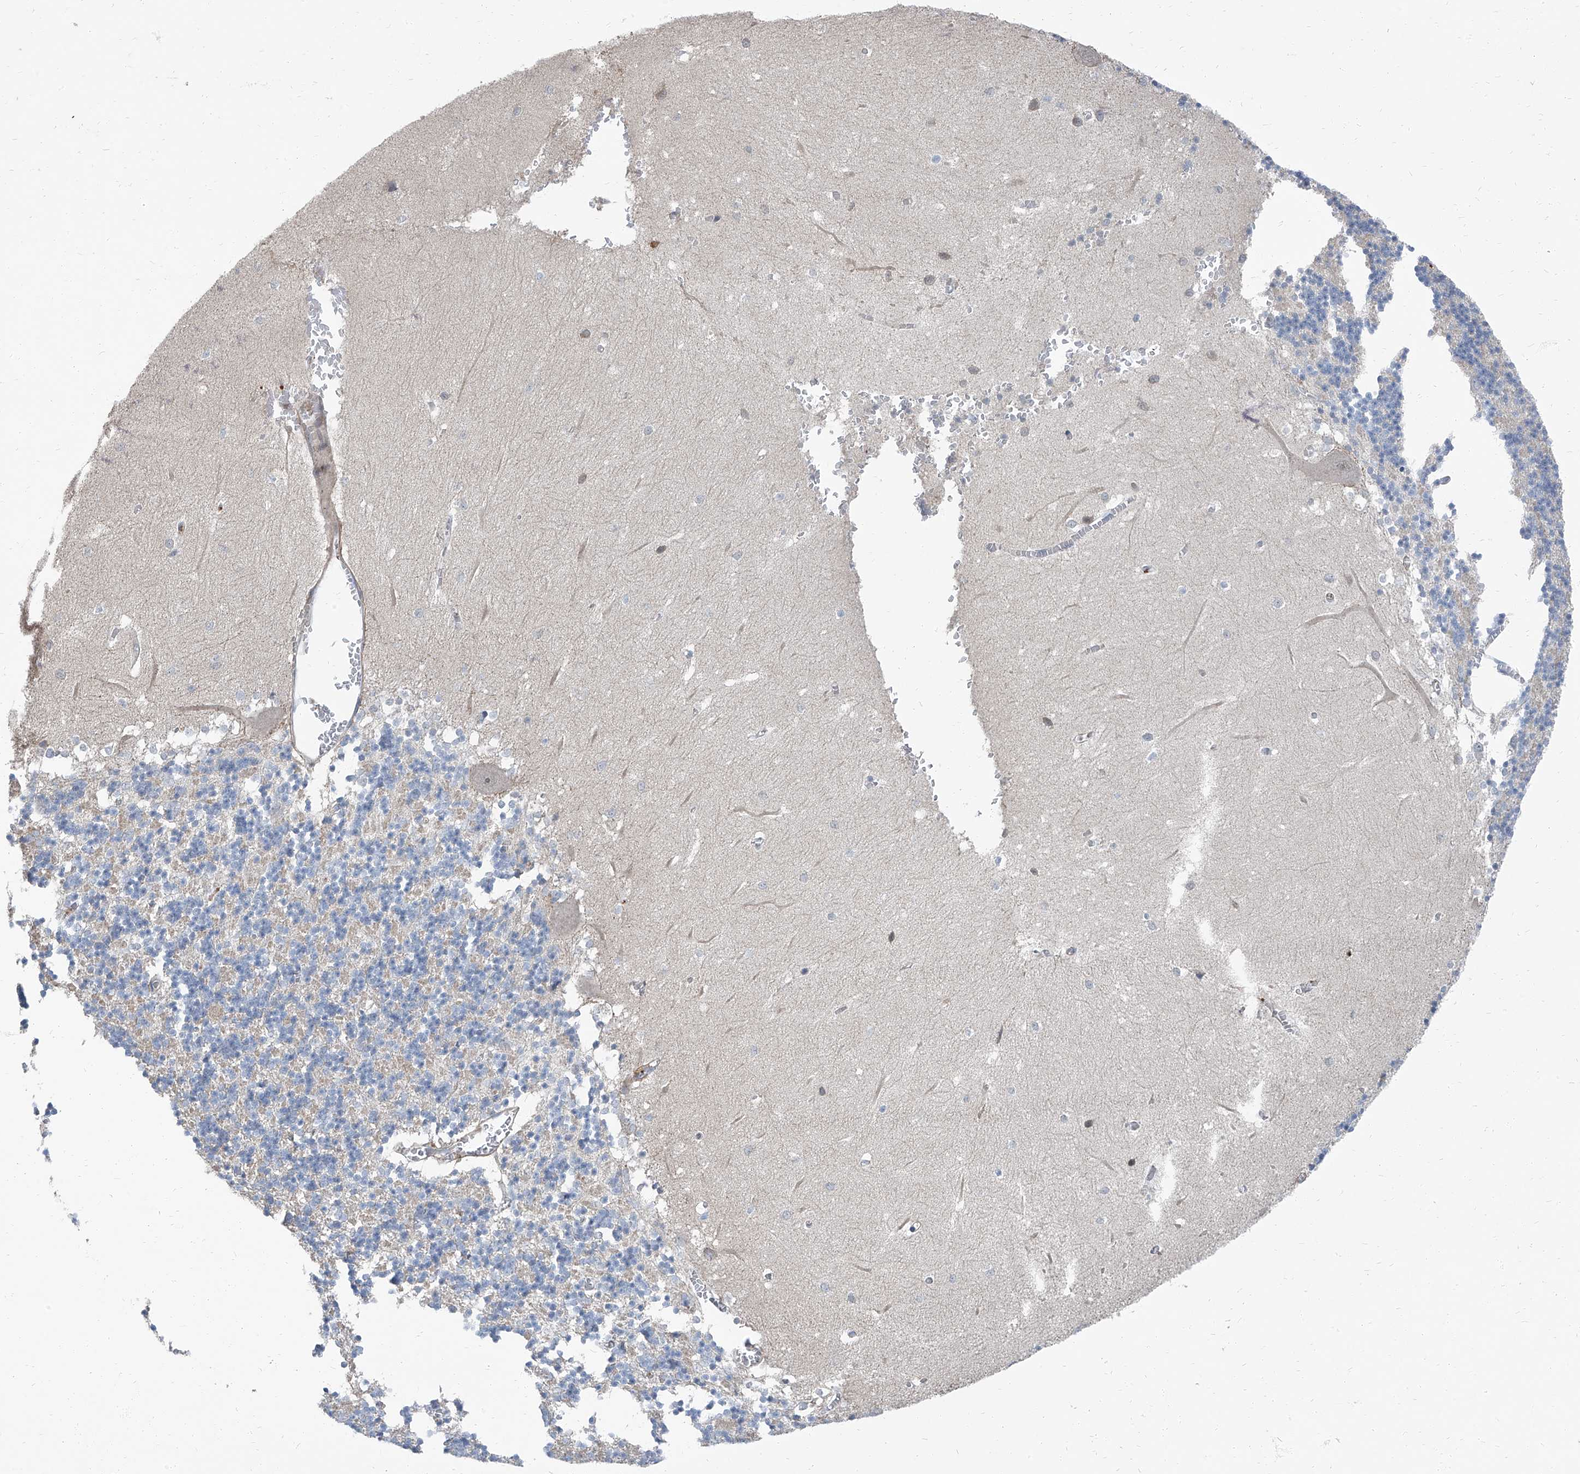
{"staining": {"intensity": "negative", "quantity": "none", "location": "none"}, "tissue": "cerebellum", "cell_type": "Cells in granular layer", "image_type": "normal", "snomed": [{"axis": "morphology", "description": "Normal tissue, NOS"}, {"axis": "topography", "description": "Cerebellum"}], "caption": "Cells in granular layer show no significant positivity in benign cerebellum. The staining is performed using DAB brown chromogen with nuclei counter-stained in using hematoxylin.", "gene": "HOXA3", "patient": {"sex": "male", "age": 37}}